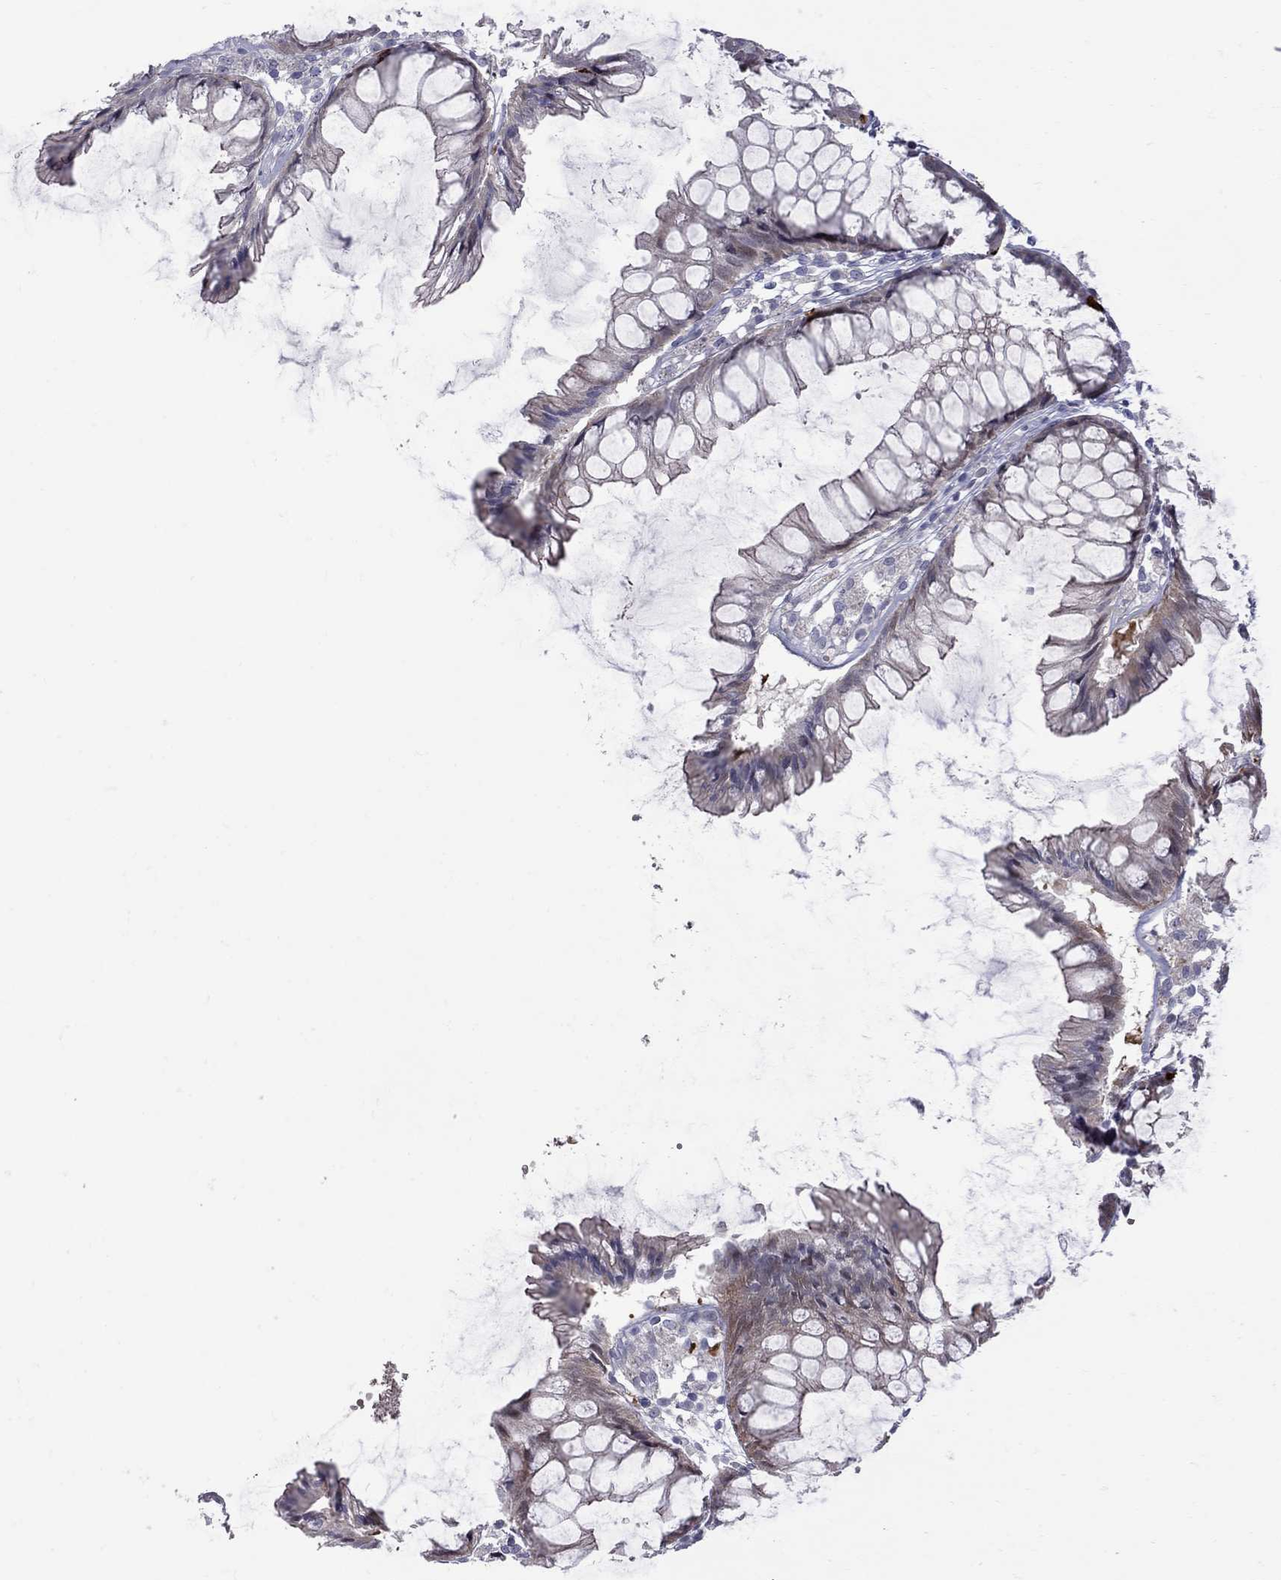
{"staining": {"intensity": "negative", "quantity": "none", "location": "none"}, "tissue": "colon", "cell_type": "Endothelial cells", "image_type": "normal", "snomed": [{"axis": "morphology", "description": "Normal tissue, NOS"}, {"axis": "morphology", "description": "Adenocarcinoma, NOS"}, {"axis": "topography", "description": "Colon"}], "caption": "Micrograph shows no significant protein positivity in endothelial cells of benign colon. (DAB (3,3'-diaminobenzidine) immunohistochemistry visualized using brightfield microscopy, high magnification).", "gene": "NRARP", "patient": {"sex": "male", "age": 65}}